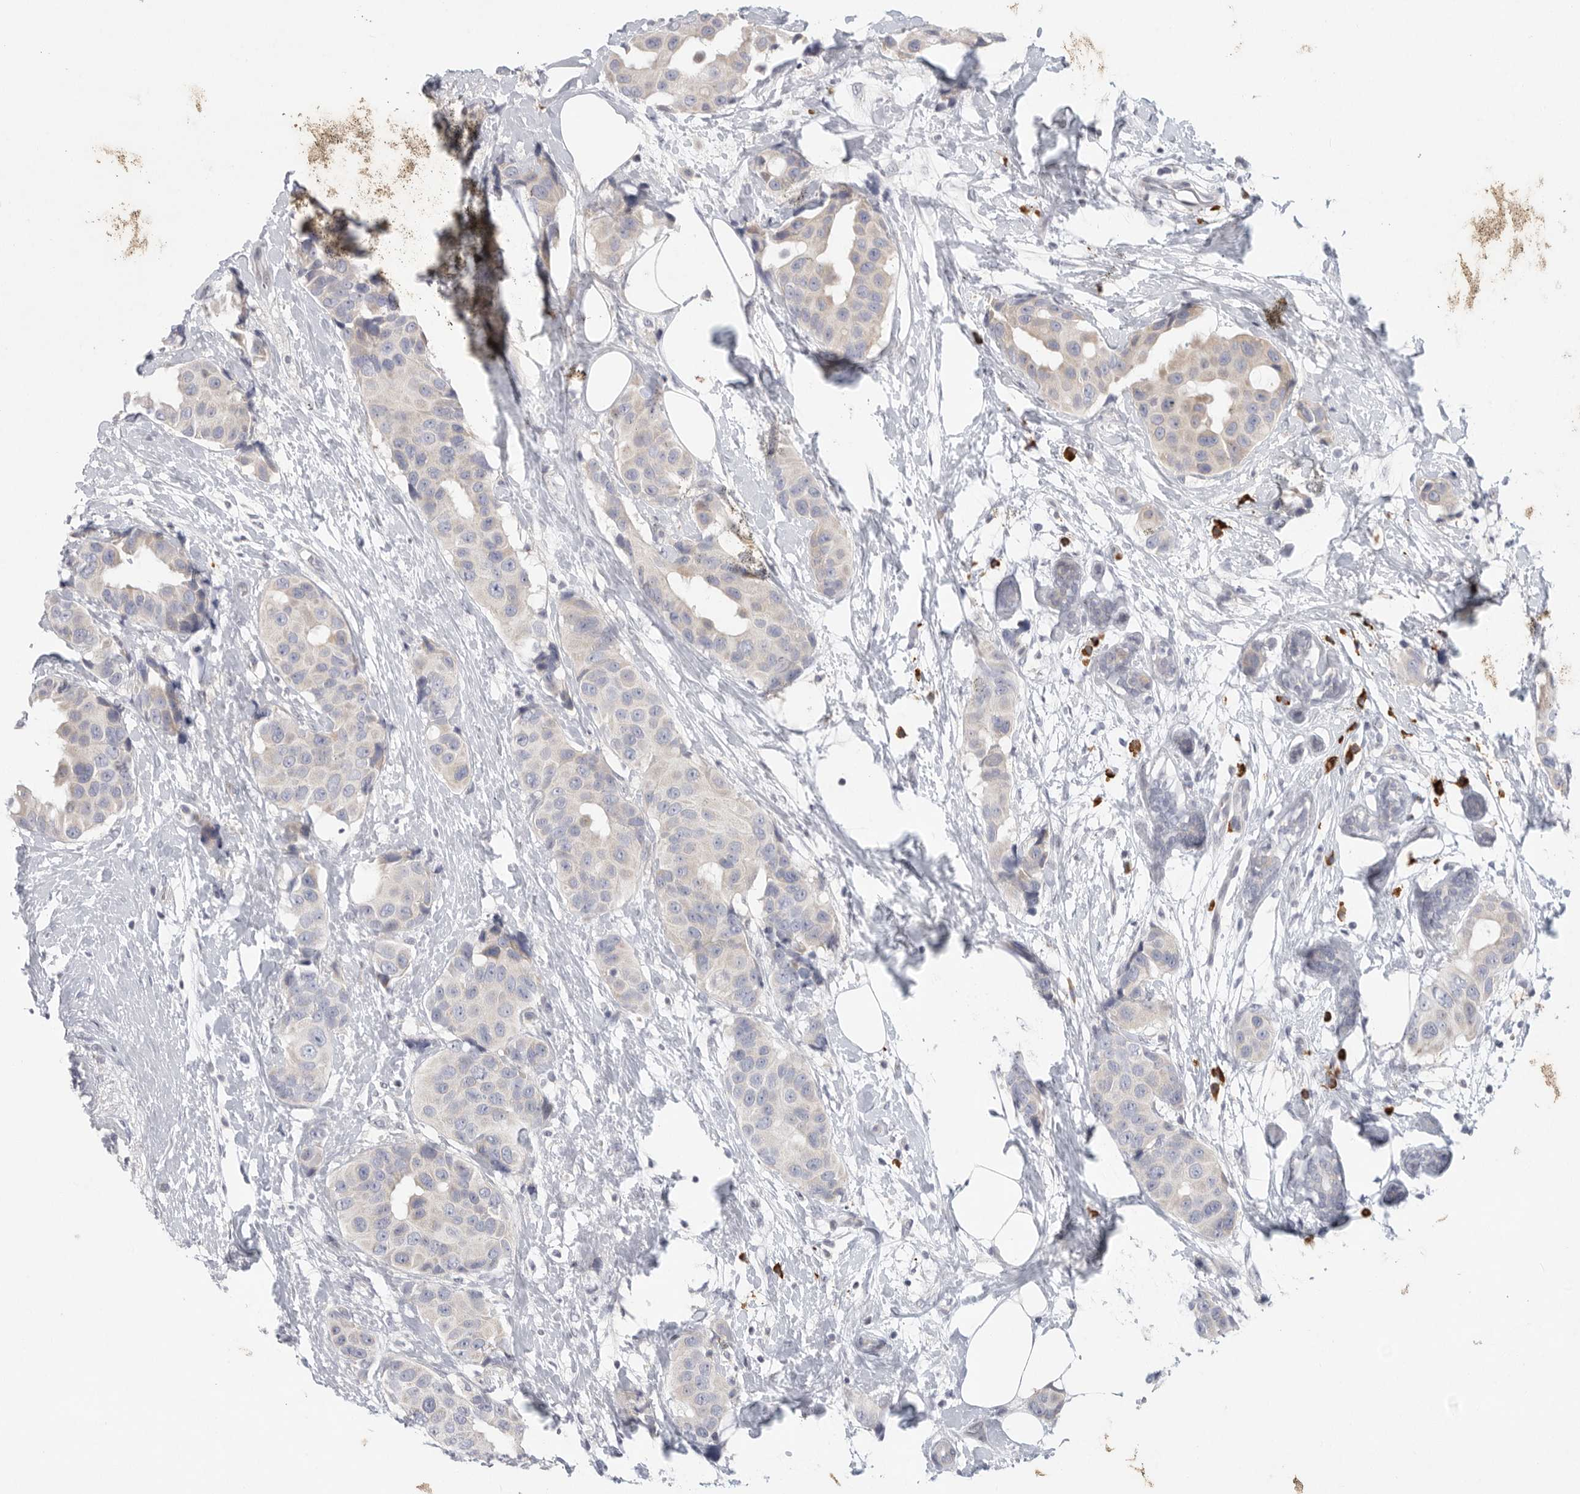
{"staining": {"intensity": "negative", "quantity": "none", "location": "none"}, "tissue": "breast cancer", "cell_type": "Tumor cells", "image_type": "cancer", "snomed": [{"axis": "morphology", "description": "Normal tissue, NOS"}, {"axis": "morphology", "description": "Duct carcinoma"}, {"axis": "topography", "description": "Breast"}], "caption": "A high-resolution histopathology image shows immunohistochemistry (IHC) staining of breast infiltrating ductal carcinoma, which displays no significant expression in tumor cells.", "gene": "TMEM69", "patient": {"sex": "female", "age": 39}}